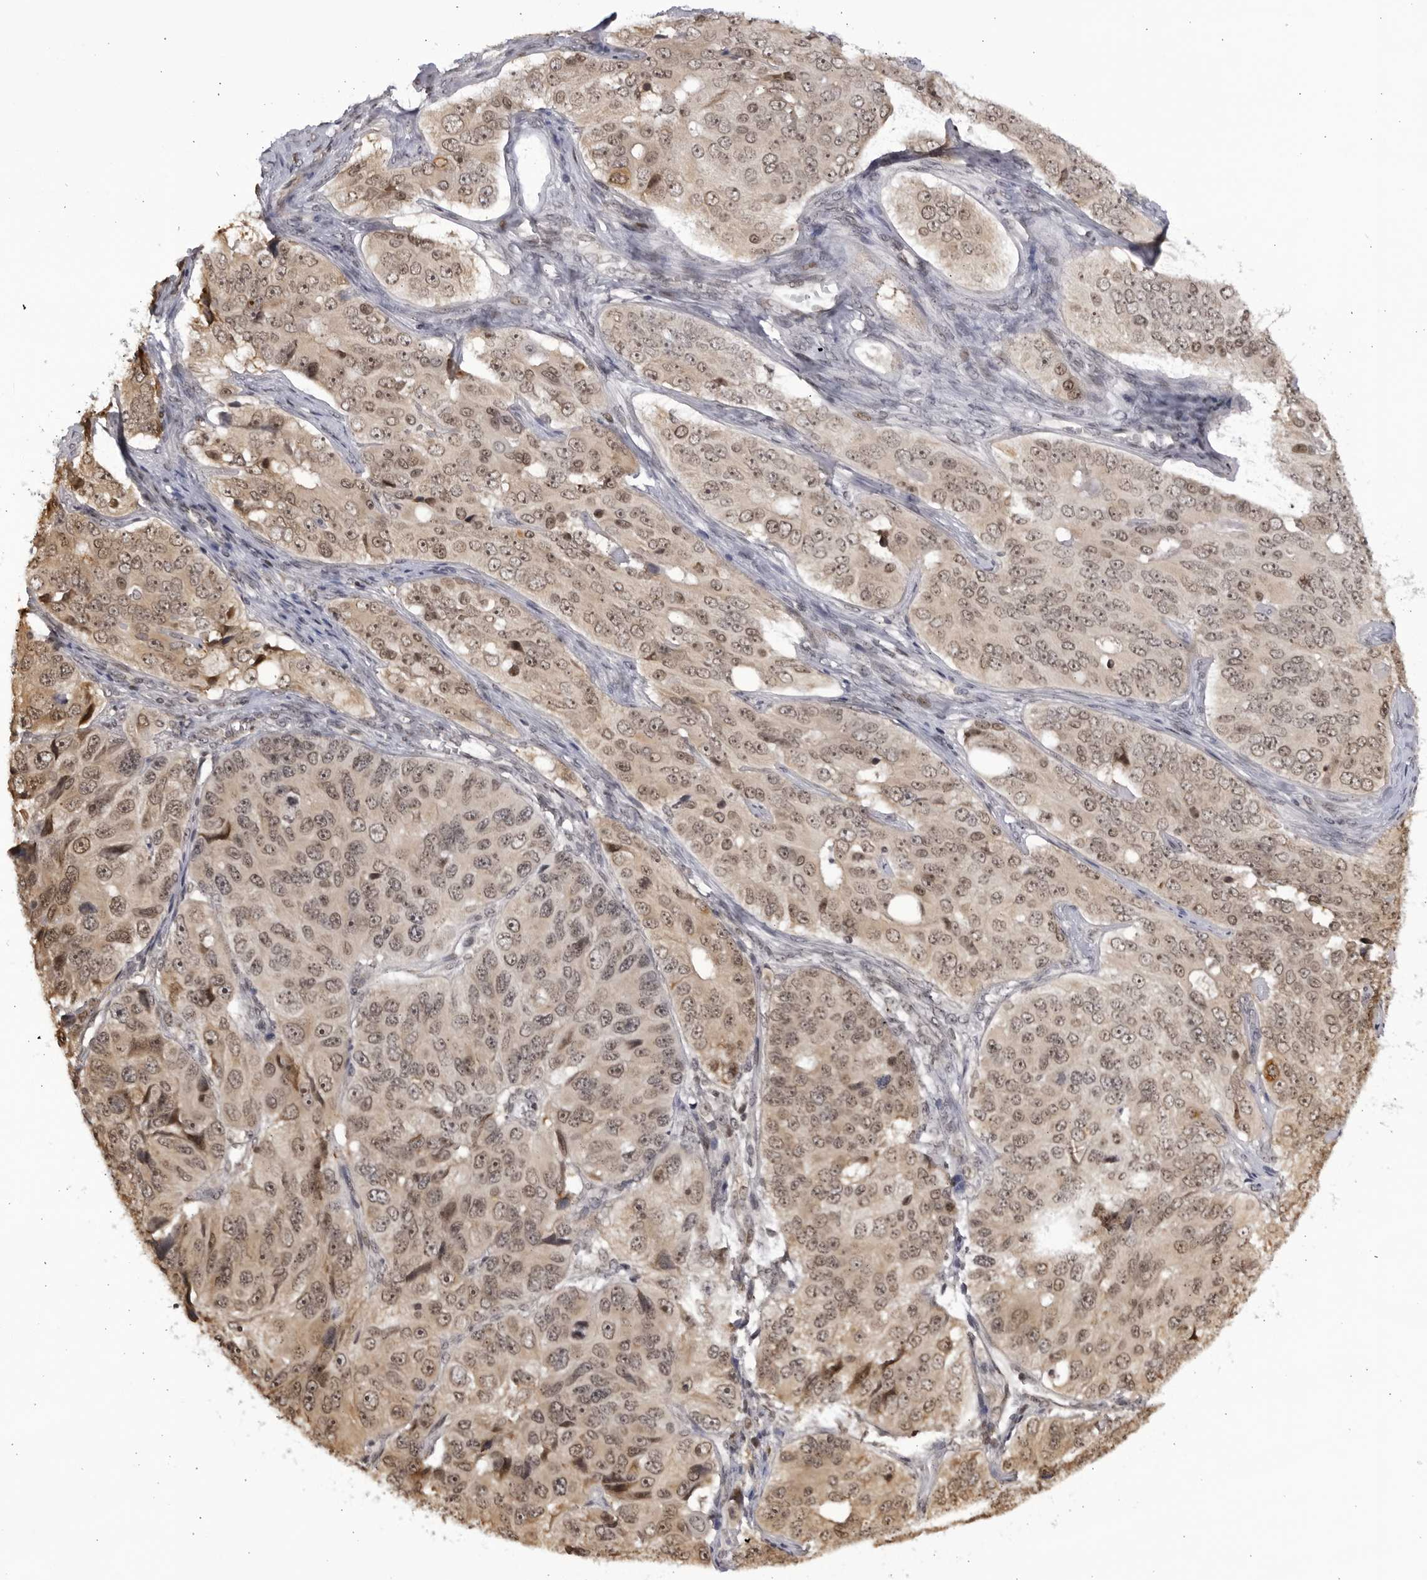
{"staining": {"intensity": "moderate", "quantity": ">75%", "location": "nuclear"}, "tissue": "ovarian cancer", "cell_type": "Tumor cells", "image_type": "cancer", "snomed": [{"axis": "morphology", "description": "Carcinoma, endometroid"}, {"axis": "topography", "description": "Ovary"}], "caption": "This image shows immunohistochemistry (IHC) staining of human ovarian endometroid carcinoma, with medium moderate nuclear staining in about >75% of tumor cells.", "gene": "RASGEF1C", "patient": {"sex": "female", "age": 51}}